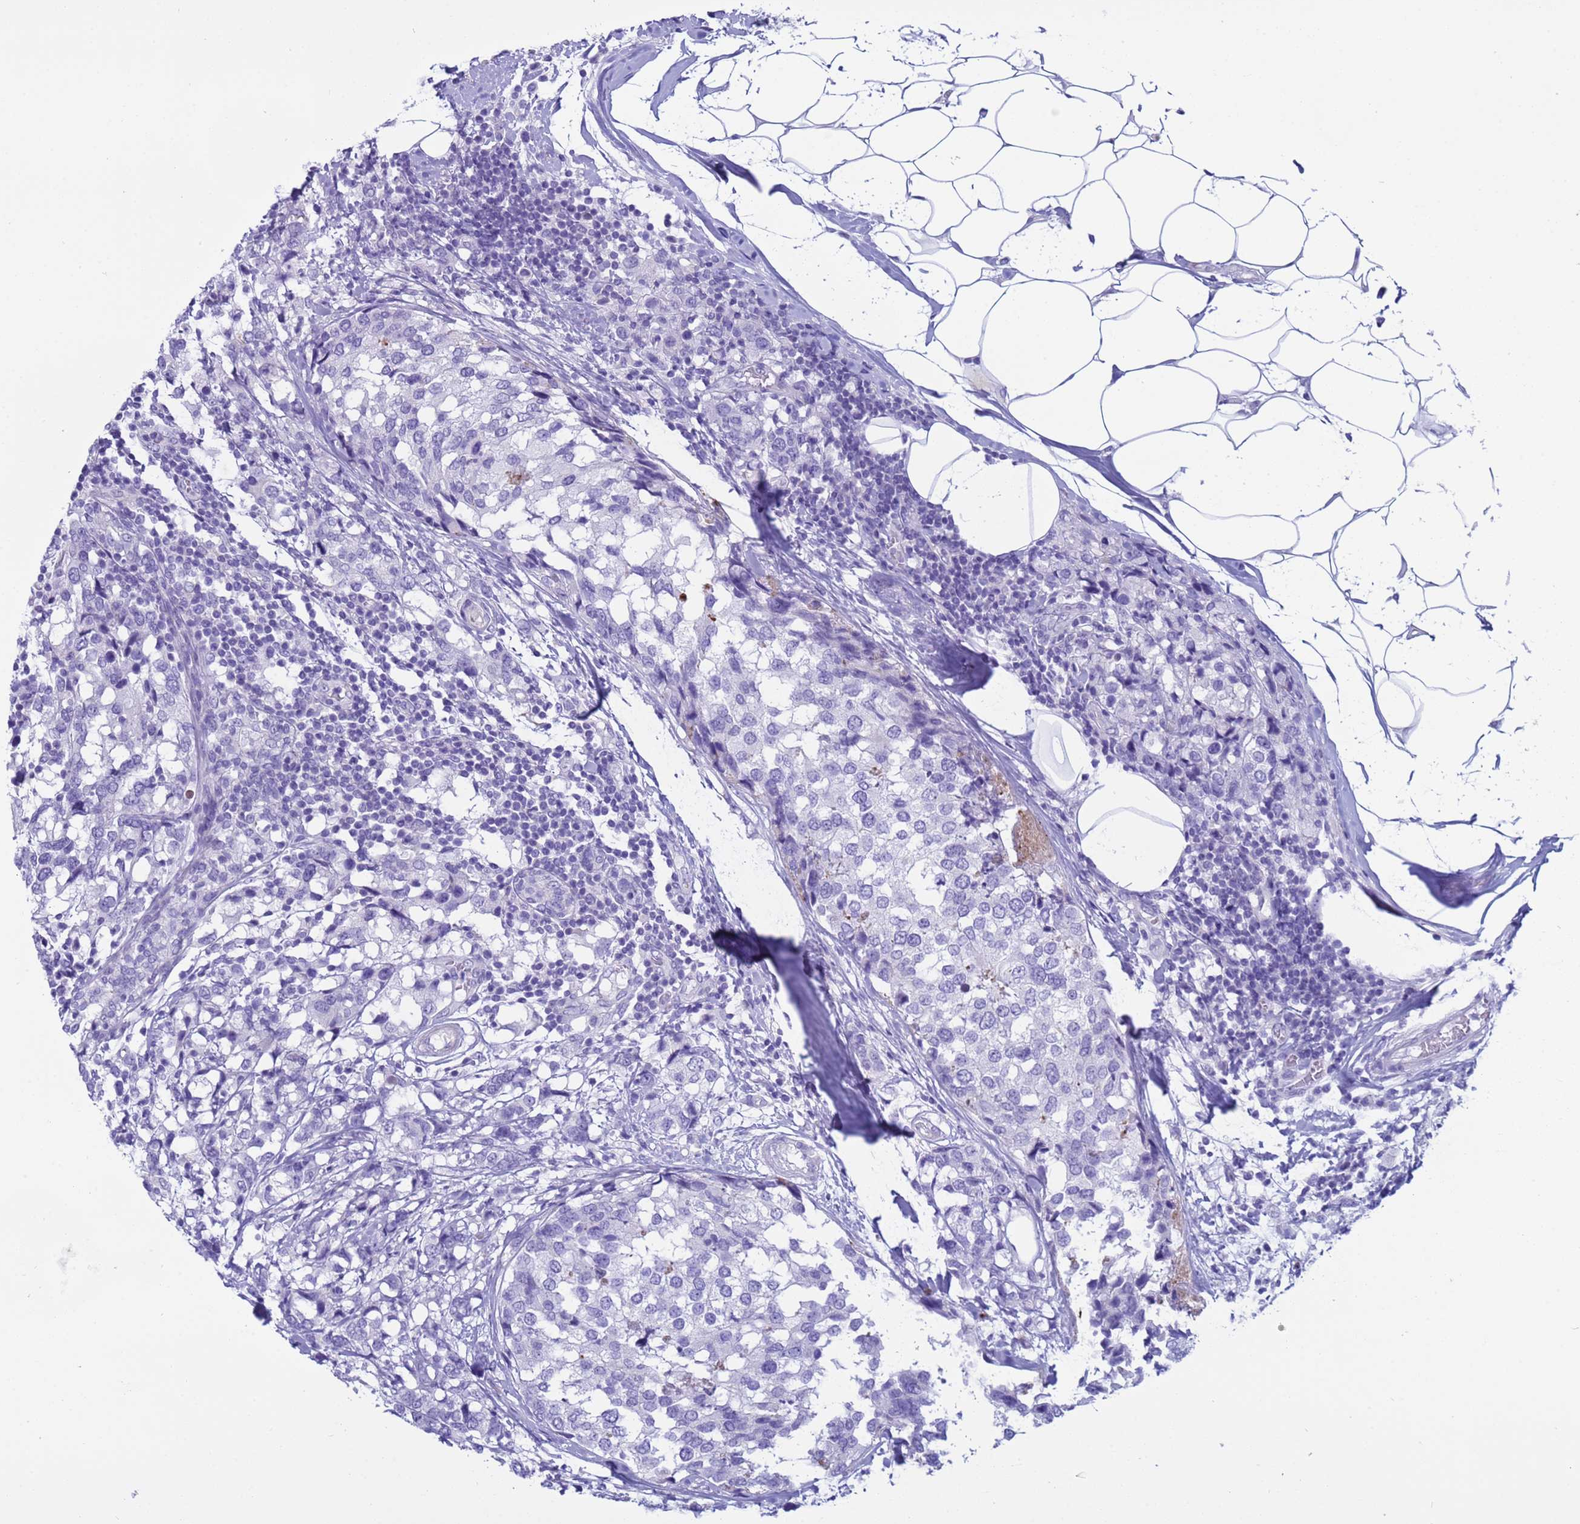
{"staining": {"intensity": "negative", "quantity": "none", "location": "none"}, "tissue": "breast cancer", "cell_type": "Tumor cells", "image_type": "cancer", "snomed": [{"axis": "morphology", "description": "Lobular carcinoma"}, {"axis": "topography", "description": "Breast"}], "caption": "The IHC micrograph has no significant positivity in tumor cells of breast lobular carcinoma tissue.", "gene": "CST4", "patient": {"sex": "female", "age": 59}}